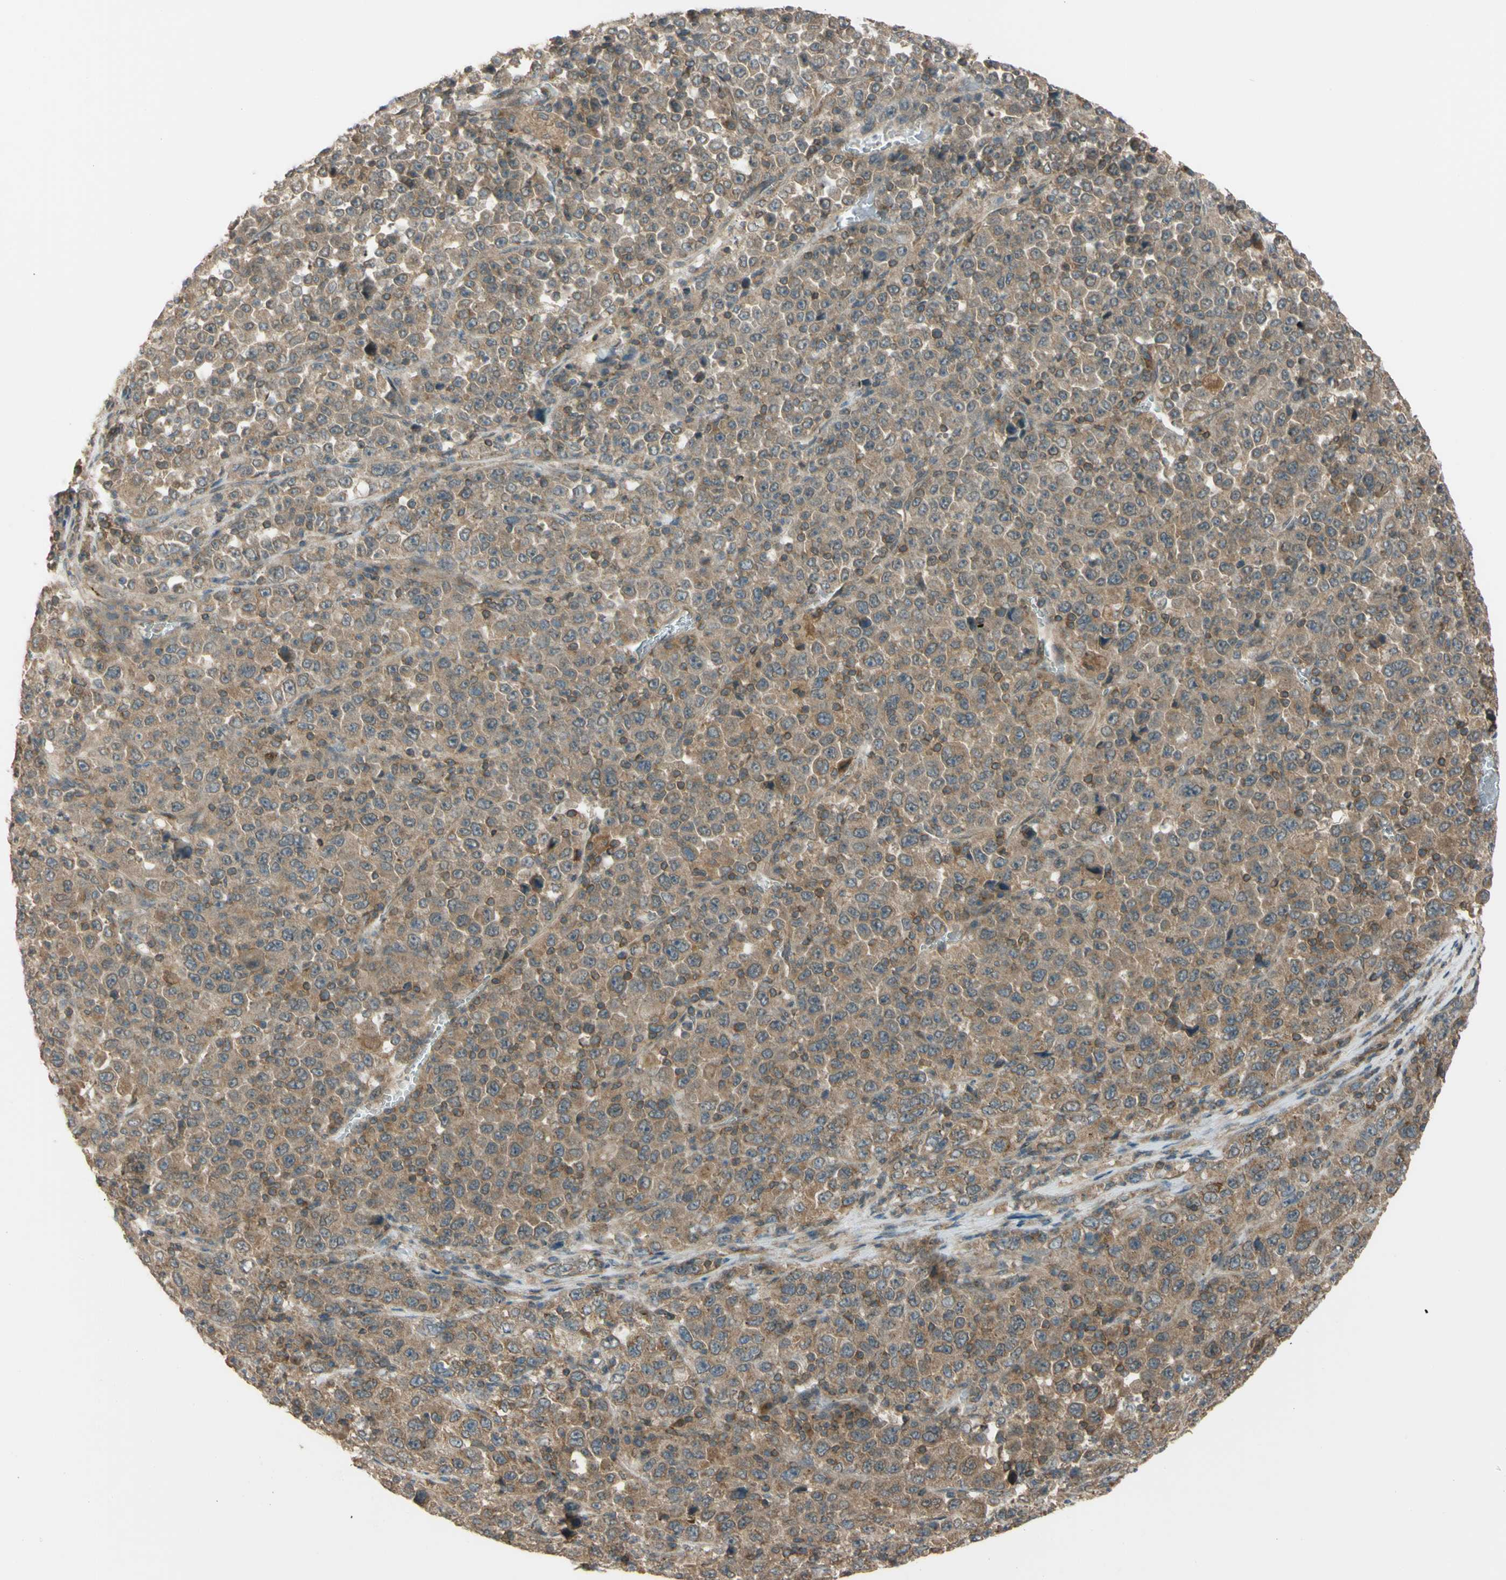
{"staining": {"intensity": "weak", "quantity": ">75%", "location": "cytoplasmic/membranous,nuclear"}, "tissue": "stomach cancer", "cell_type": "Tumor cells", "image_type": "cancer", "snomed": [{"axis": "morphology", "description": "Normal tissue, NOS"}, {"axis": "morphology", "description": "Adenocarcinoma, NOS"}, {"axis": "topography", "description": "Stomach, upper"}, {"axis": "topography", "description": "Stomach"}], "caption": "IHC of human adenocarcinoma (stomach) demonstrates low levels of weak cytoplasmic/membranous and nuclear expression in approximately >75% of tumor cells.", "gene": "FLII", "patient": {"sex": "male", "age": 59}}